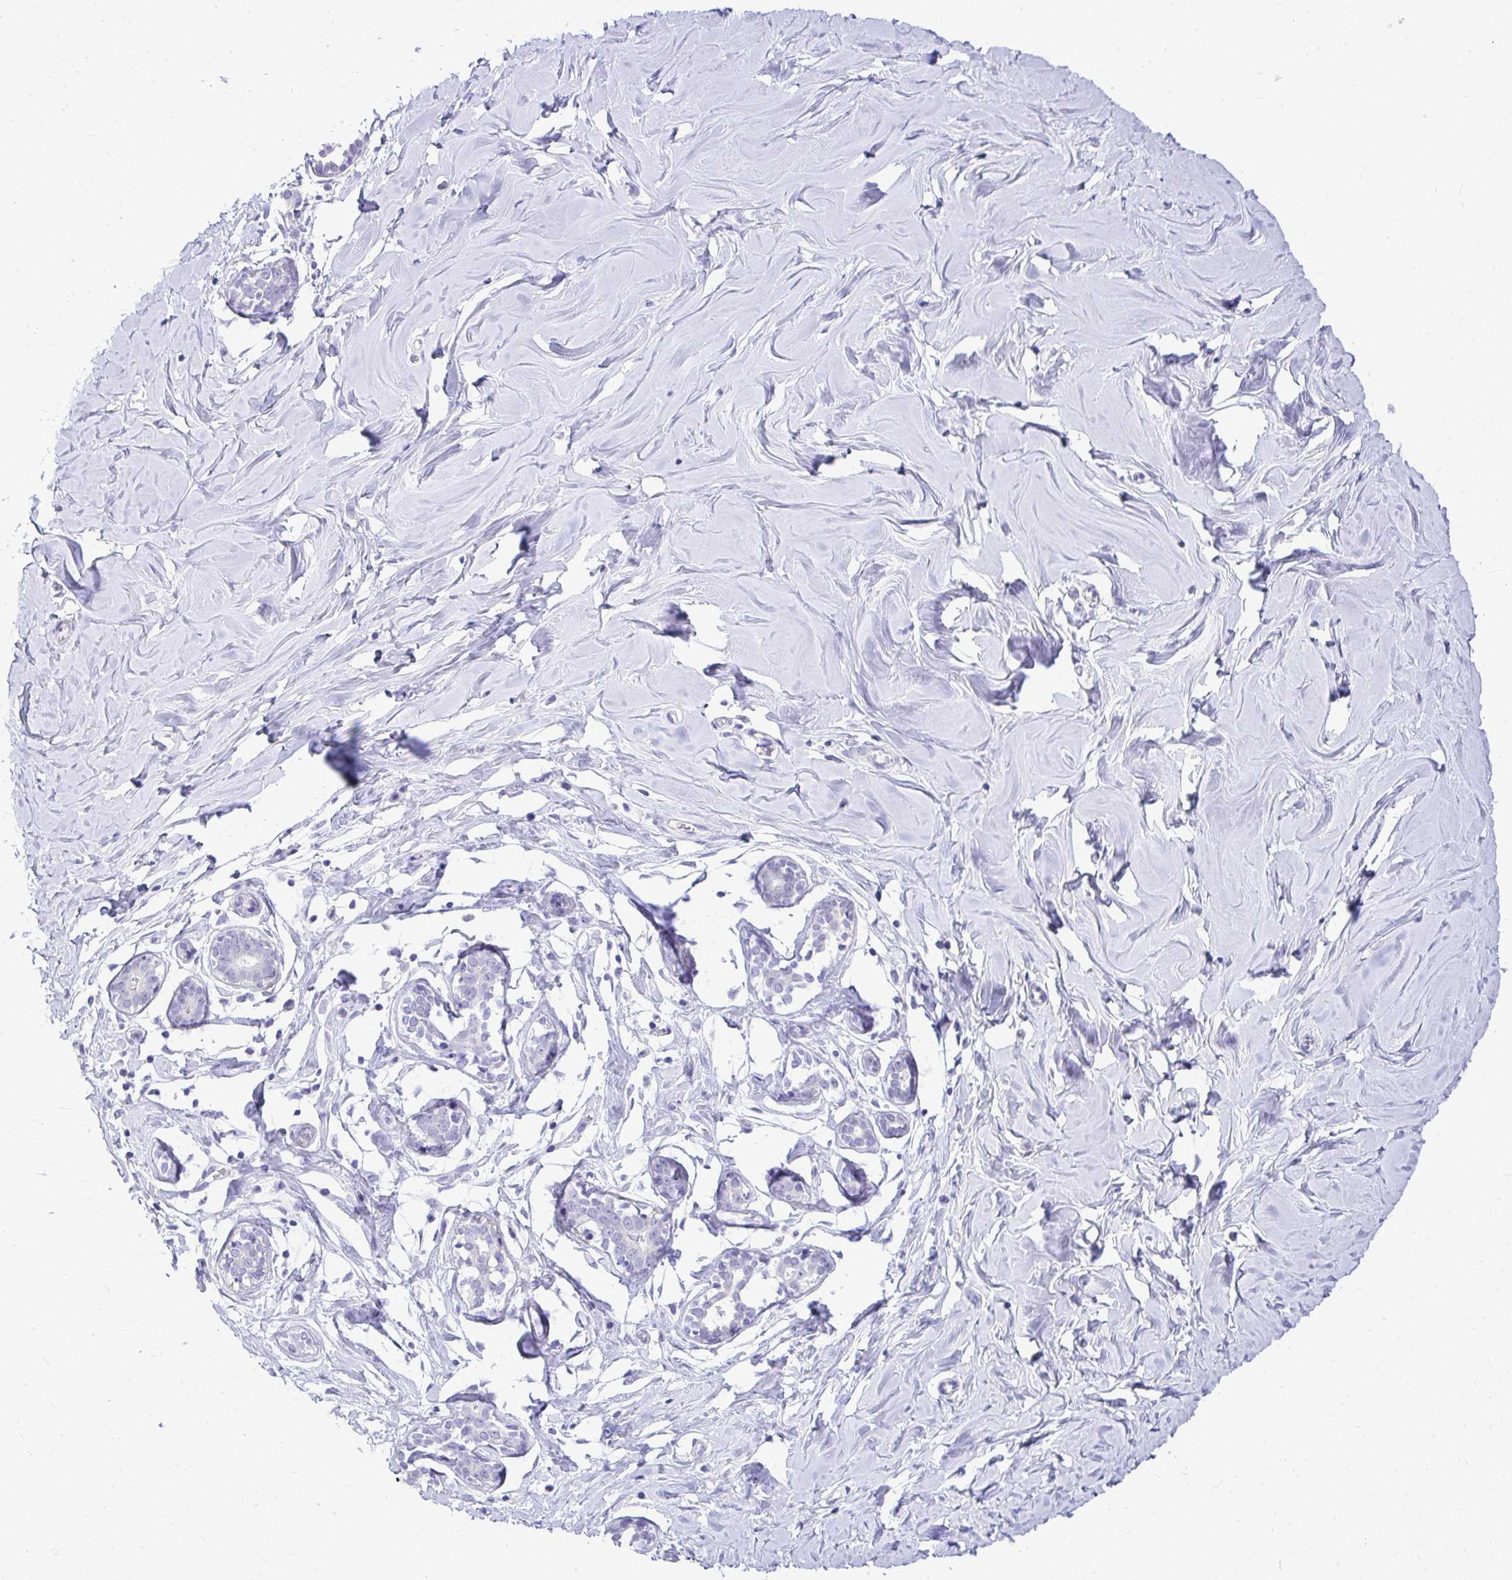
{"staining": {"intensity": "negative", "quantity": "none", "location": "none"}, "tissue": "breast", "cell_type": "Adipocytes", "image_type": "normal", "snomed": [{"axis": "morphology", "description": "Normal tissue, NOS"}, {"axis": "topography", "description": "Breast"}], "caption": "High magnification brightfield microscopy of unremarkable breast stained with DAB (brown) and counterstained with hematoxylin (blue): adipocytes show no significant expression.", "gene": "ZSWIM9", "patient": {"sex": "female", "age": 27}}